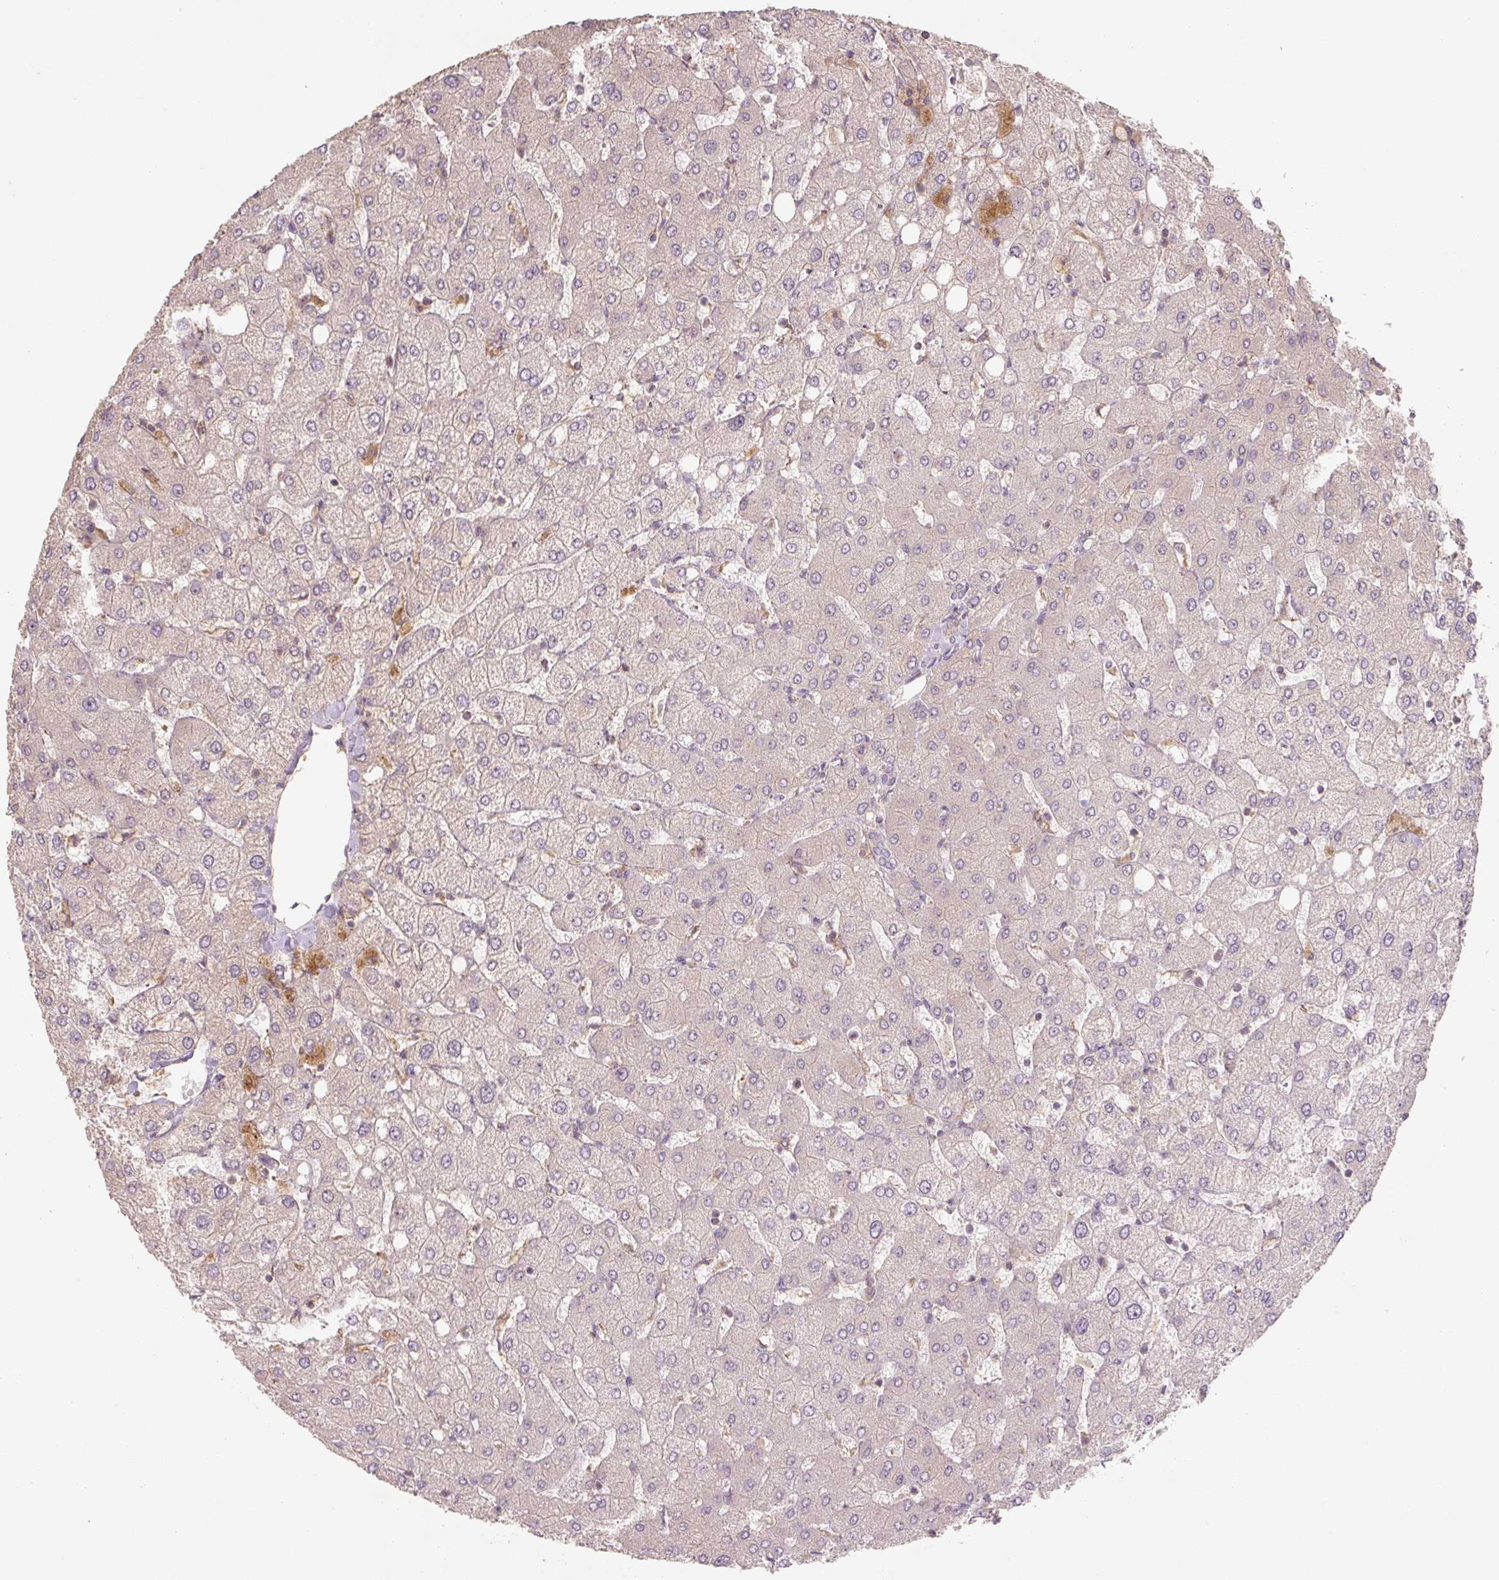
{"staining": {"intensity": "negative", "quantity": "none", "location": "none"}, "tissue": "liver", "cell_type": "Cholangiocytes", "image_type": "normal", "snomed": [{"axis": "morphology", "description": "Normal tissue, NOS"}, {"axis": "topography", "description": "Liver"}], "caption": "Cholangiocytes are negative for brown protein staining in benign liver. (DAB (3,3'-diaminobenzidine) immunohistochemistry, high magnification).", "gene": "C2orf73", "patient": {"sex": "female", "age": 54}}